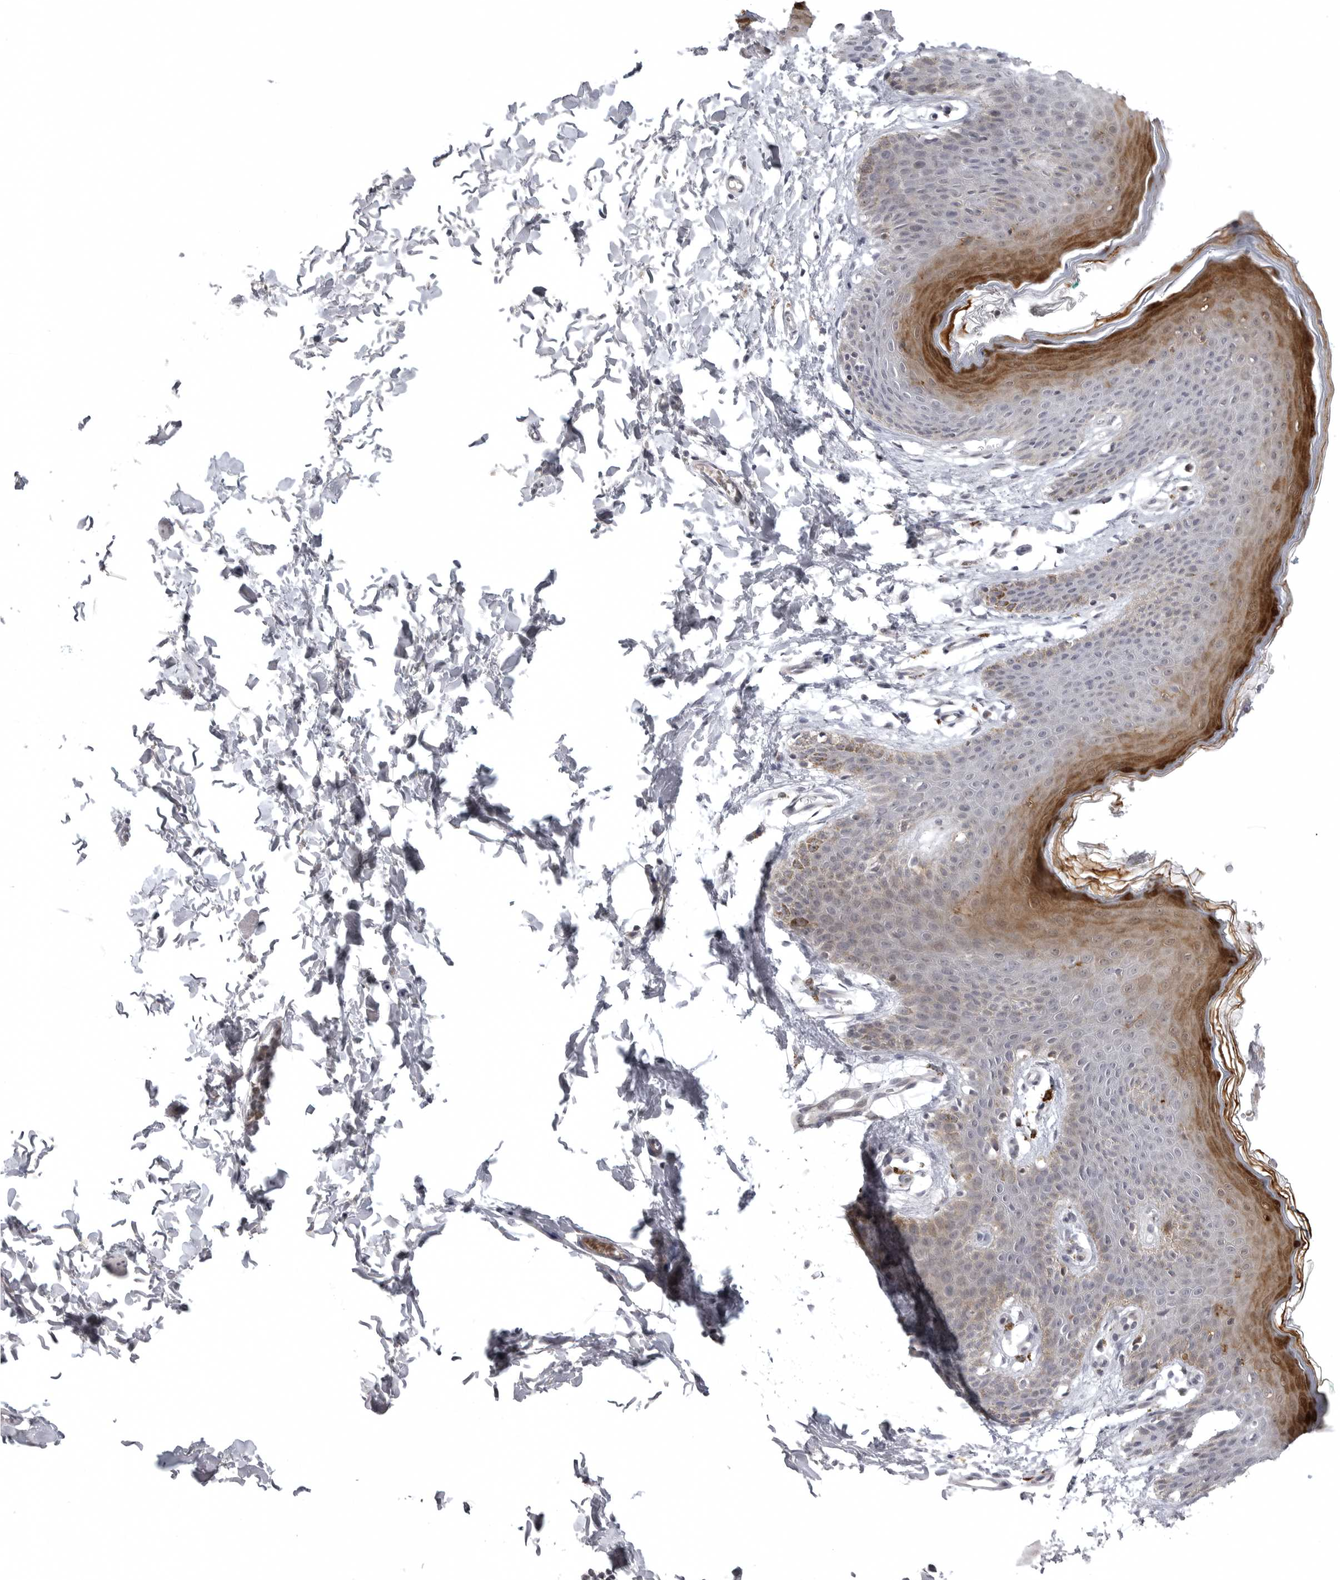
{"staining": {"intensity": "moderate", "quantity": ">75%", "location": "cytoplasmic/membranous"}, "tissue": "skin", "cell_type": "Epidermal cells", "image_type": "normal", "snomed": [{"axis": "morphology", "description": "Normal tissue, NOS"}, {"axis": "topography", "description": "Vulva"}], "caption": "The histopathology image reveals a brown stain indicating the presence of a protein in the cytoplasmic/membranous of epidermal cells in skin.", "gene": "CD300LD", "patient": {"sex": "female", "age": 66}}